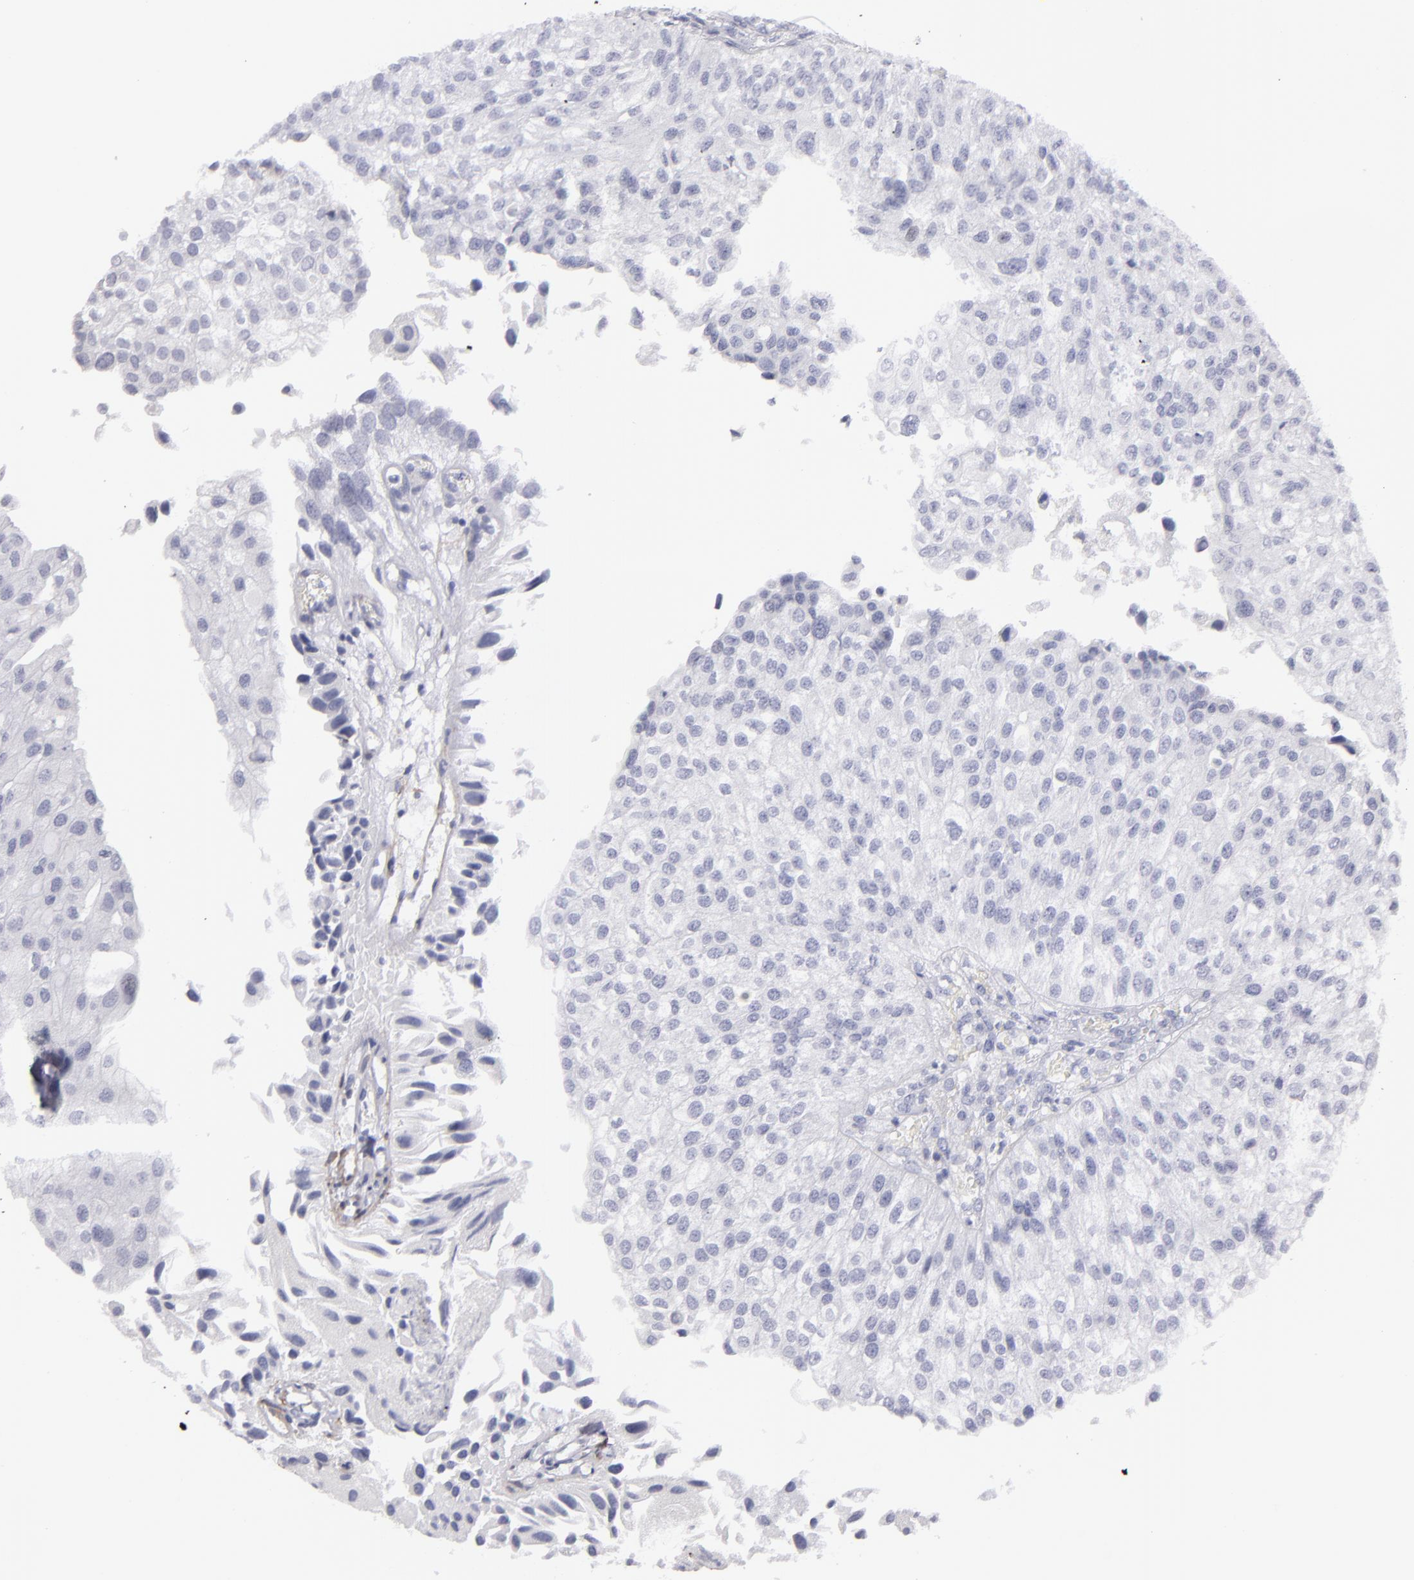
{"staining": {"intensity": "negative", "quantity": "none", "location": "none"}, "tissue": "urothelial cancer", "cell_type": "Tumor cells", "image_type": "cancer", "snomed": [{"axis": "morphology", "description": "Urothelial carcinoma, Low grade"}, {"axis": "topography", "description": "Urinary bladder"}], "caption": "A micrograph of human urothelial cancer is negative for staining in tumor cells.", "gene": "MYH11", "patient": {"sex": "female", "age": 89}}